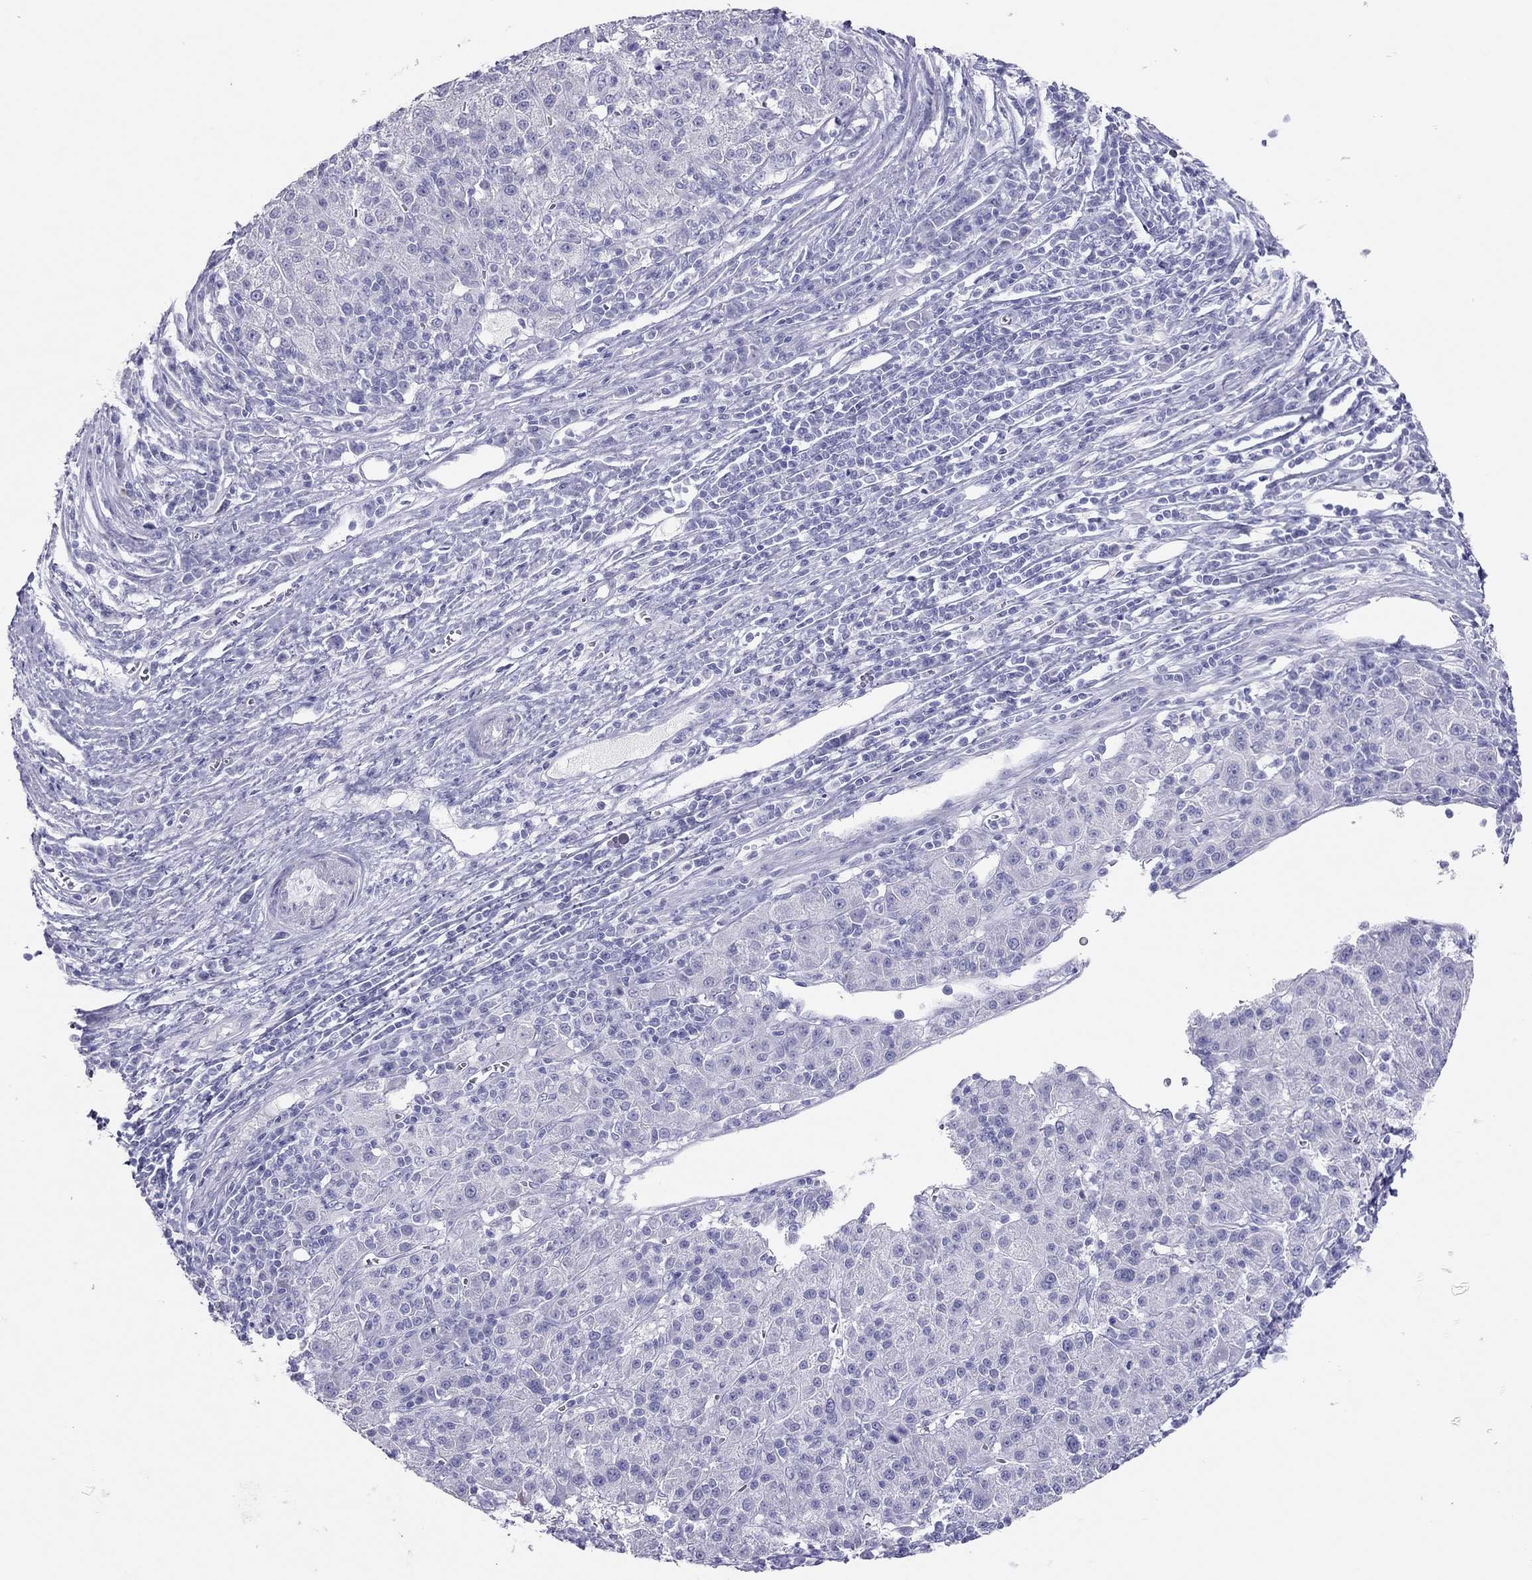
{"staining": {"intensity": "negative", "quantity": "none", "location": "none"}, "tissue": "liver cancer", "cell_type": "Tumor cells", "image_type": "cancer", "snomed": [{"axis": "morphology", "description": "Carcinoma, Hepatocellular, NOS"}, {"axis": "topography", "description": "Liver"}], "caption": "Immunohistochemical staining of hepatocellular carcinoma (liver) shows no significant staining in tumor cells.", "gene": "TSHB", "patient": {"sex": "female", "age": 60}}